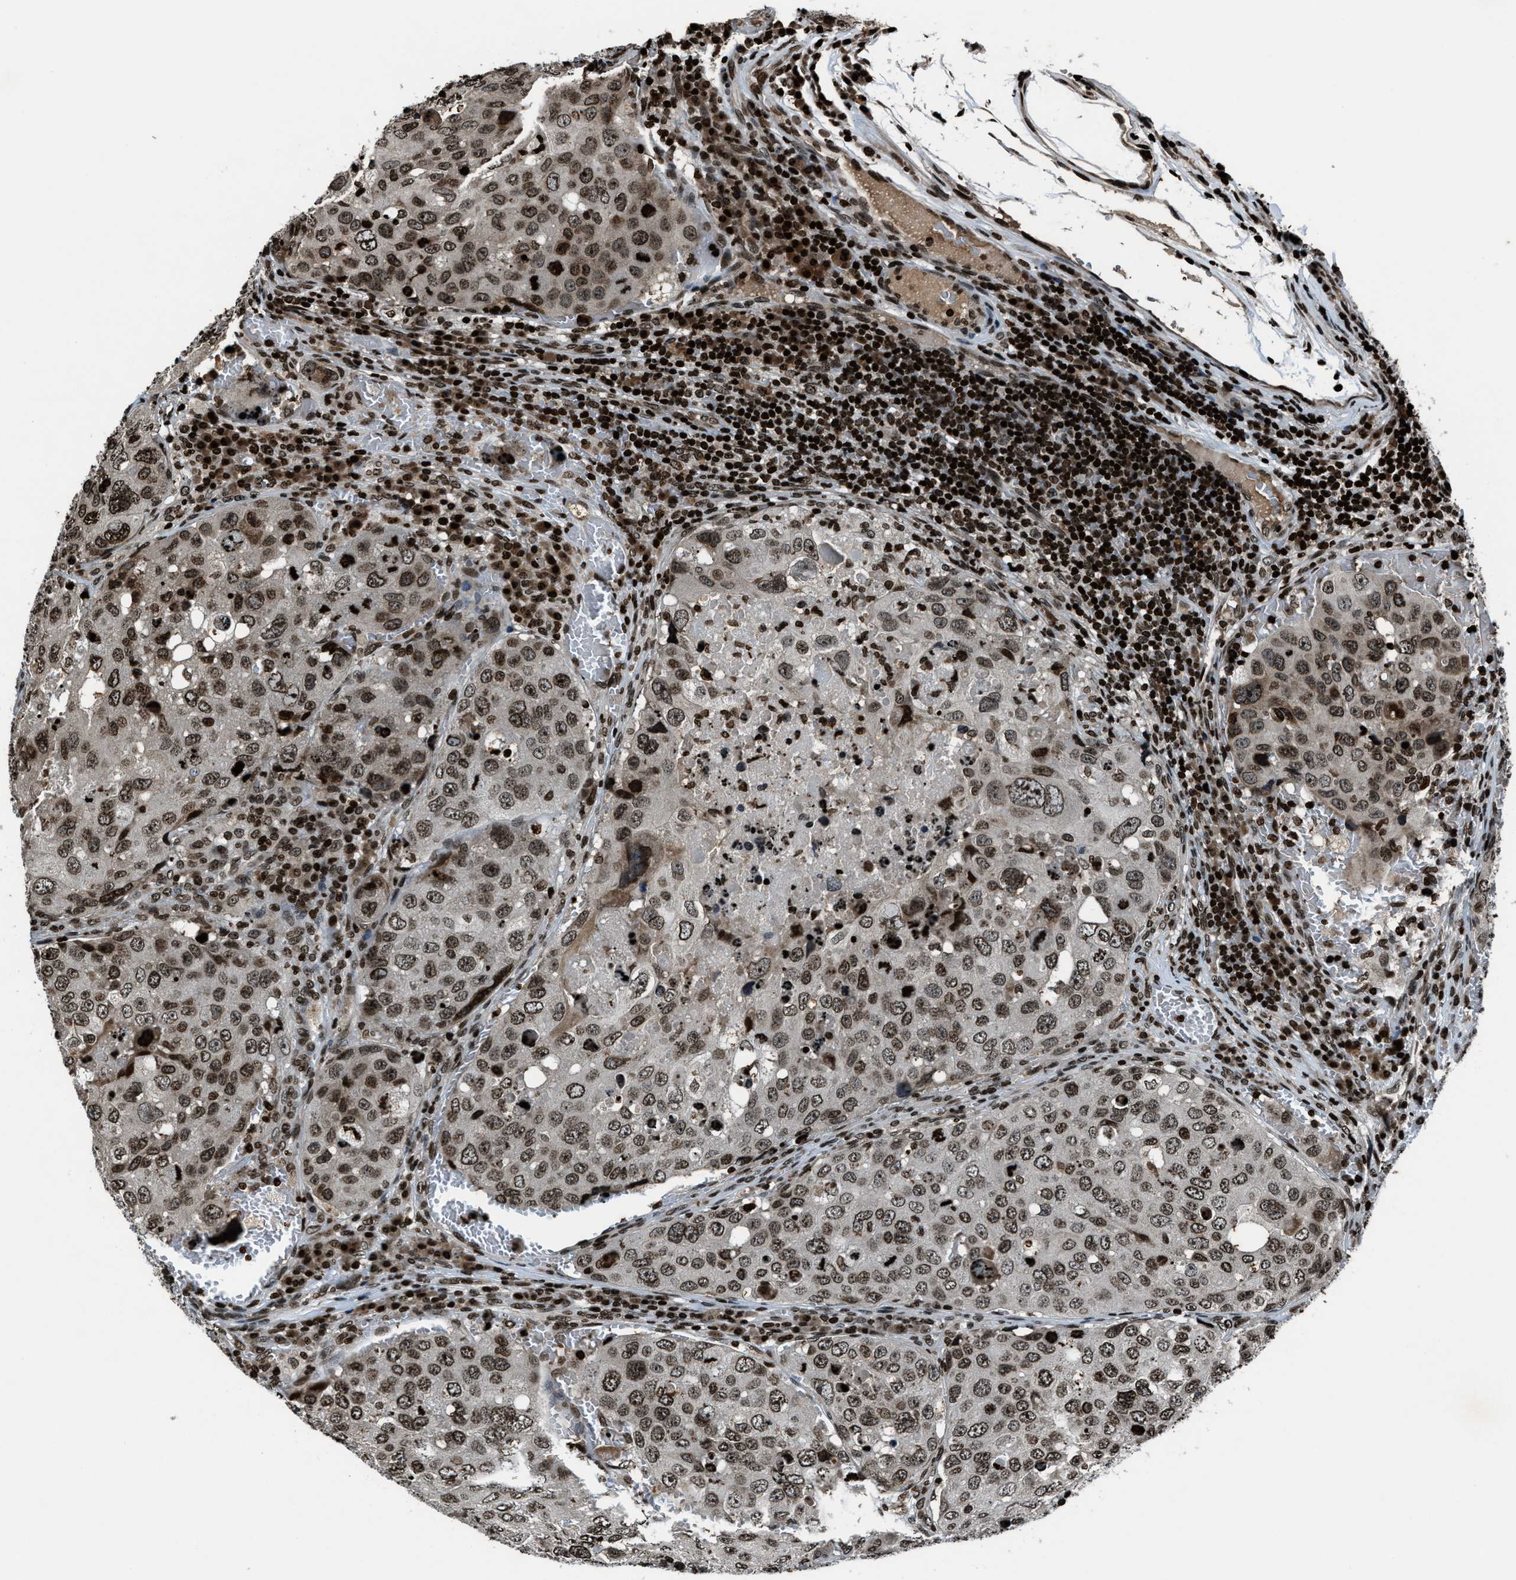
{"staining": {"intensity": "moderate", "quantity": ">75%", "location": "nuclear"}, "tissue": "urothelial cancer", "cell_type": "Tumor cells", "image_type": "cancer", "snomed": [{"axis": "morphology", "description": "Urothelial carcinoma, High grade"}, {"axis": "topography", "description": "Lymph node"}, {"axis": "topography", "description": "Urinary bladder"}], "caption": "Protein analysis of urothelial cancer tissue reveals moderate nuclear staining in about >75% of tumor cells.", "gene": "H4C1", "patient": {"sex": "male", "age": 51}}